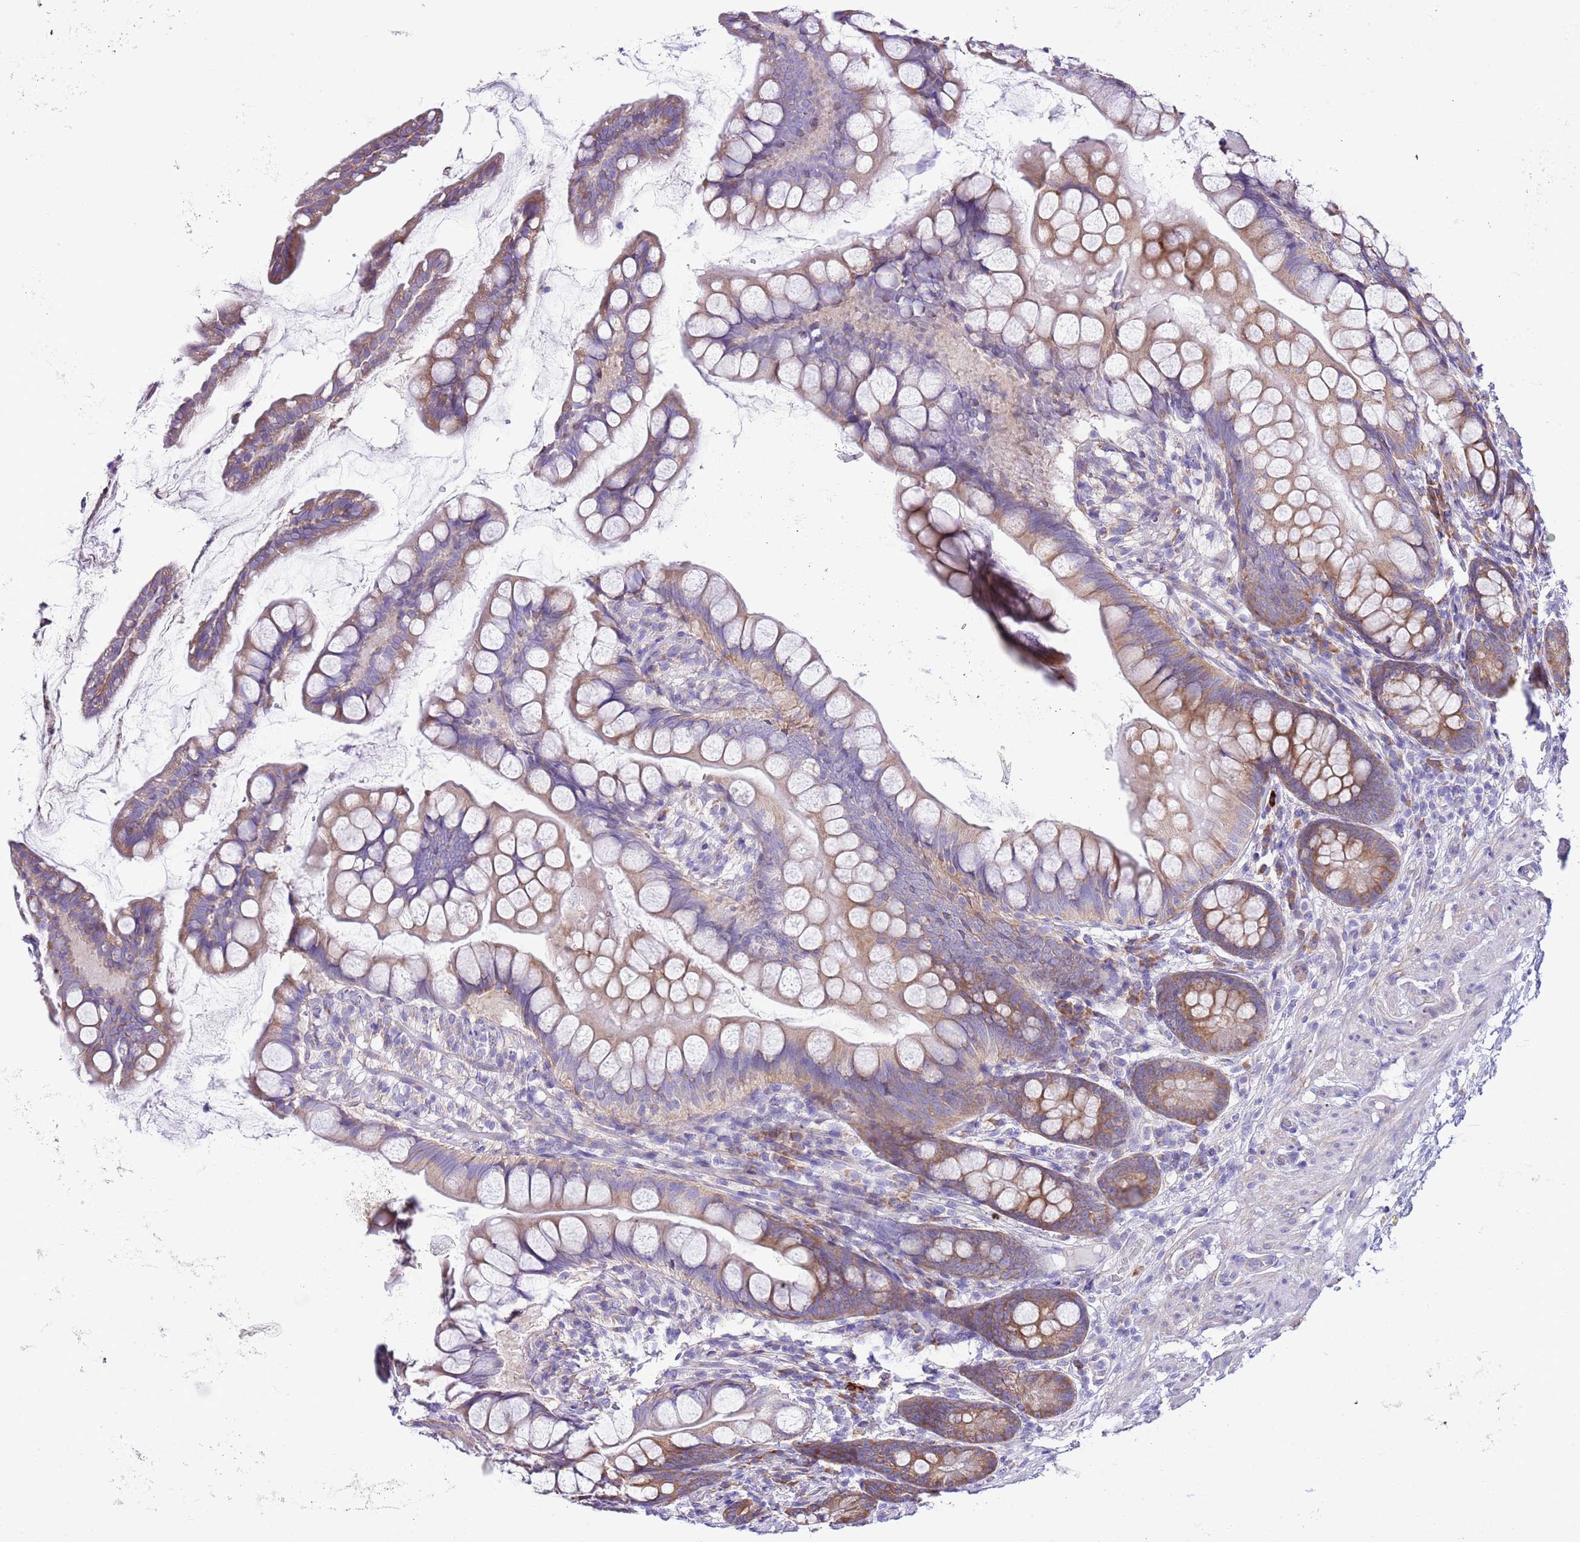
{"staining": {"intensity": "moderate", "quantity": ">75%", "location": "cytoplasmic/membranous"}, "tissue": "small intestine", "cell_type": "Glandular cells", "image_type": "normal", "snomed": [{"axis": "morphology", "description": "Normal tissue, NOS"}, {"axis": "topography", "description": "Small intestine"}], "caption": "There is medium levels of moderate cytoplasmic/membranous staining in glandular cells of normal small intestine, as demonstrated by immunohistochemical staining (brown color).", "gene": "RPS10", "patient": {"sex": "male", "age": 70}}